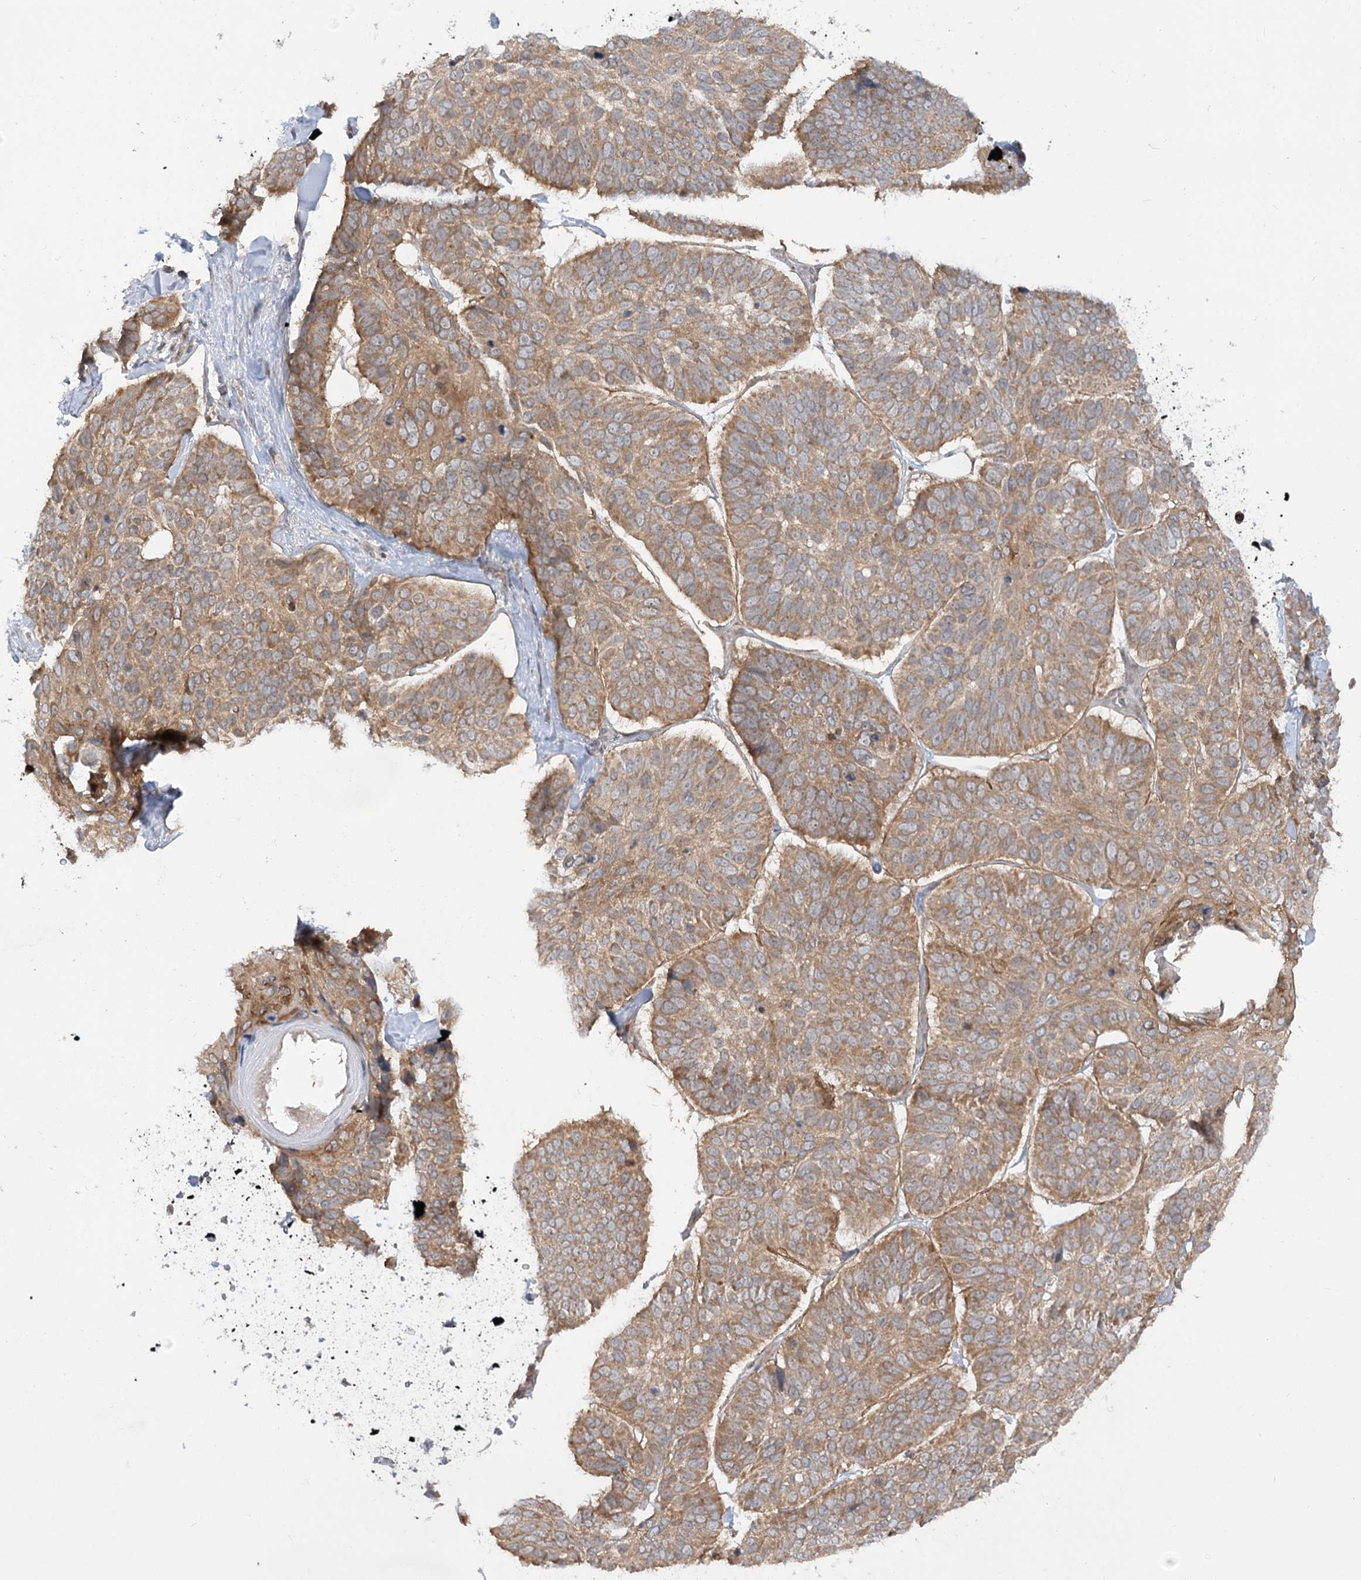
{"staining": {"intensity": "moderate", "quantity": ">75%", "location": "cytoplasmic/membranous"}, "tissue": "skin cancer", "cell_type": "Tumor cells", "image_type": "cancer", "snomed": [{"axis": "morphology", "description": "Basal cell carcinoma"}, {"axis": "topography", "description": "Skin"}], "caption": "Immunohistochemistry staining of skin cancer (basal cell carcinoma), which exhibits medium levels of moderate cytoplasmic/membranous expression in approximately >75% of tumor cells indicating moderate cytoplasmic/membranous protein expression. The staining was performed using DAB (brown) for protein detection and nuclei were counterstained in hematoxylin (blue).", "gene": "SYTL1", "patient": {"sex": "male", "age": 62}}